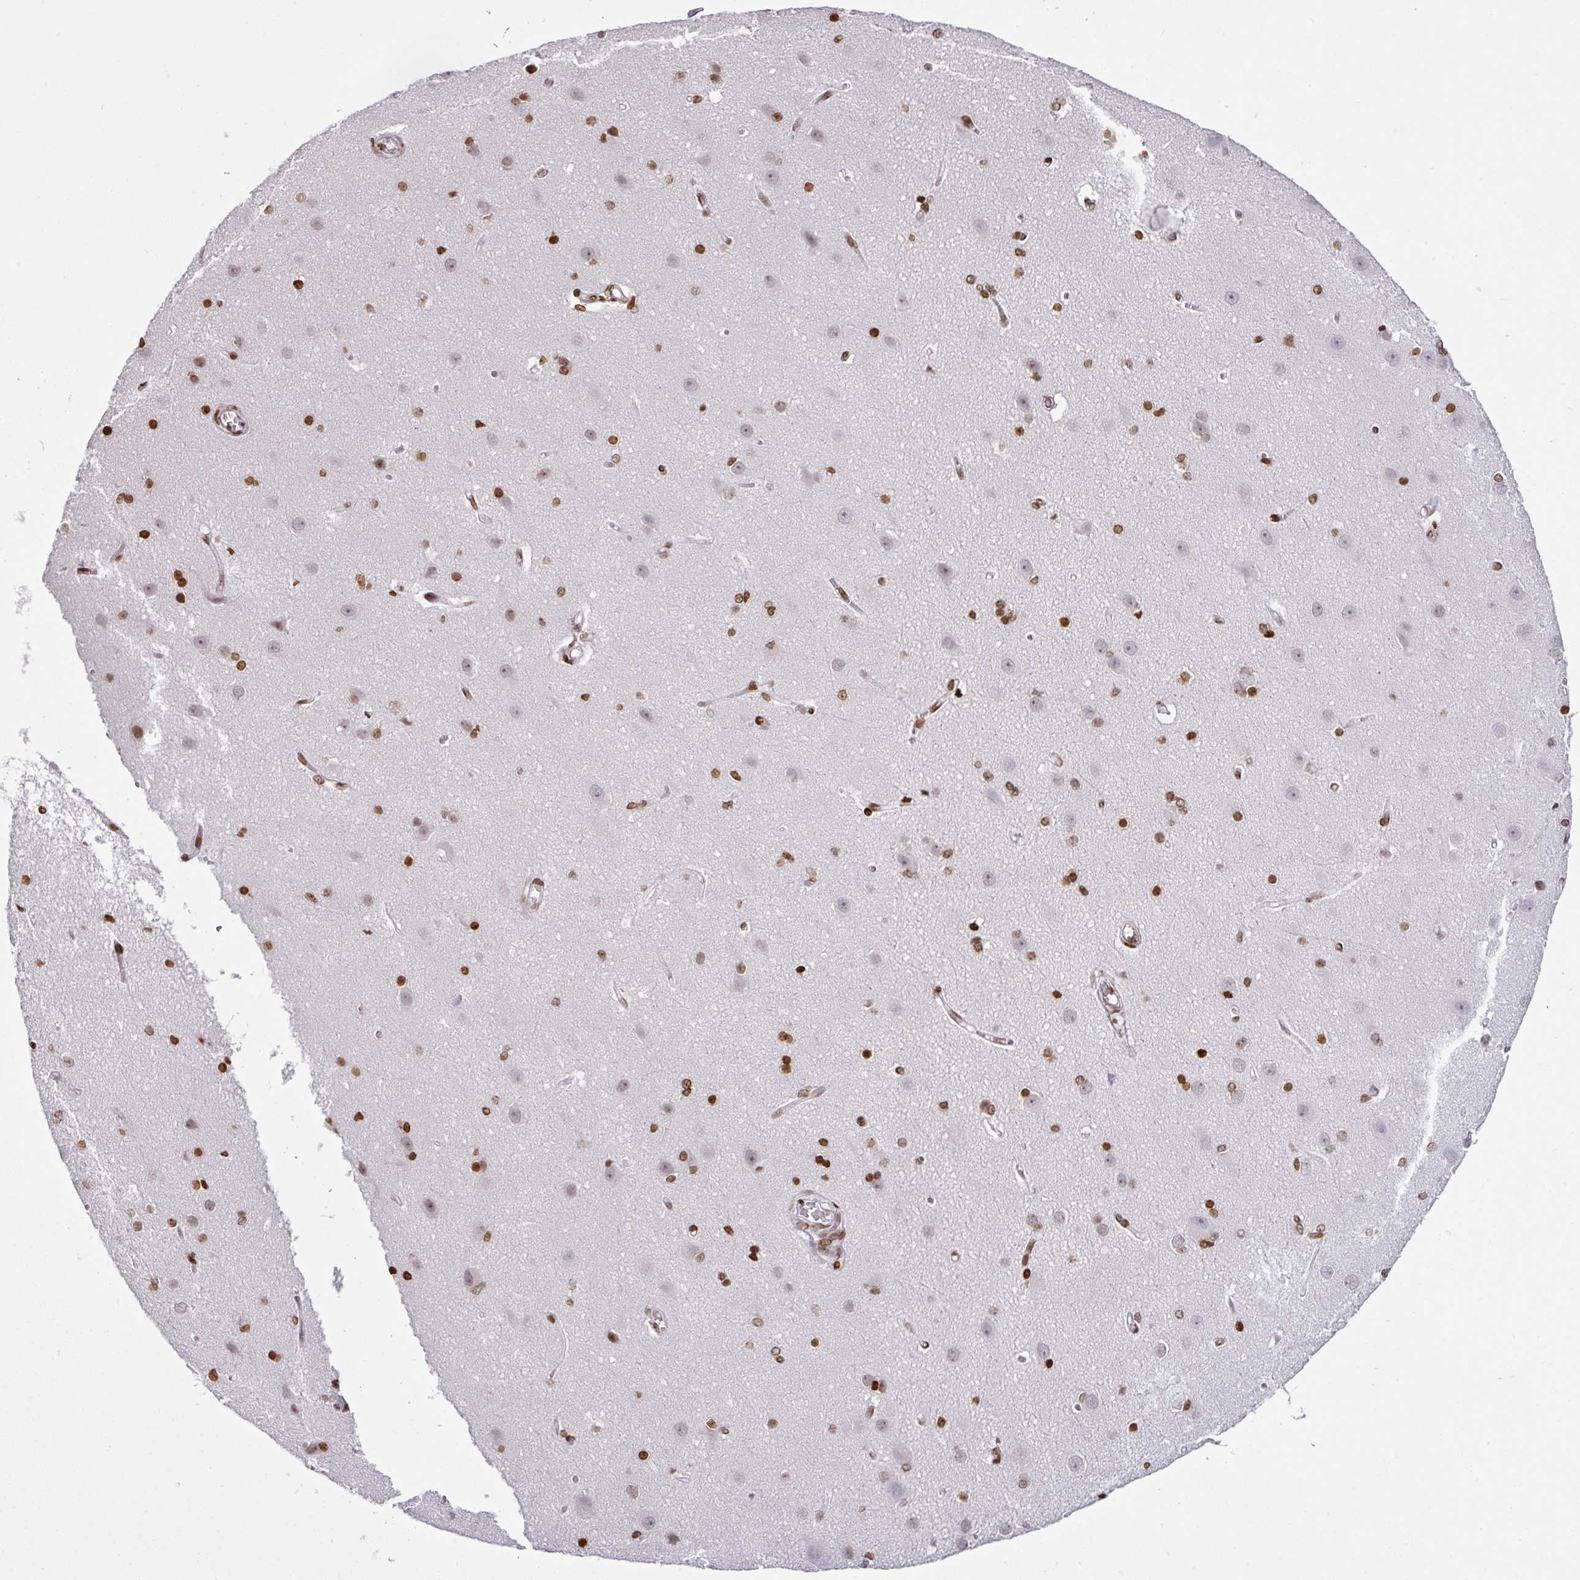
{"staining": {"intensity": "moderate", "quantity": ">75%", "location": "nuclear"}, "tissue": "cerebral cortex", "cell_type": "Endothelial cells", "image_type": "normal", "snomed": [{"axis": "morphology", "description": "Normal tissue, NOS"}, {"axis": "topography", "description": "Cerebral cortex"}], "caption": "Immunohistochemistry photomicrograph of benign cerebral cortex: cerebral cortex stained using immunohistochemistry (IHC) shows medium levels of moderate protein expression localized specifically in the nuclear of endothelial cells, appearing as a nuclear brown color.", "gene": "RASL11A", "patient": {"sex": "male", "age": 37}}